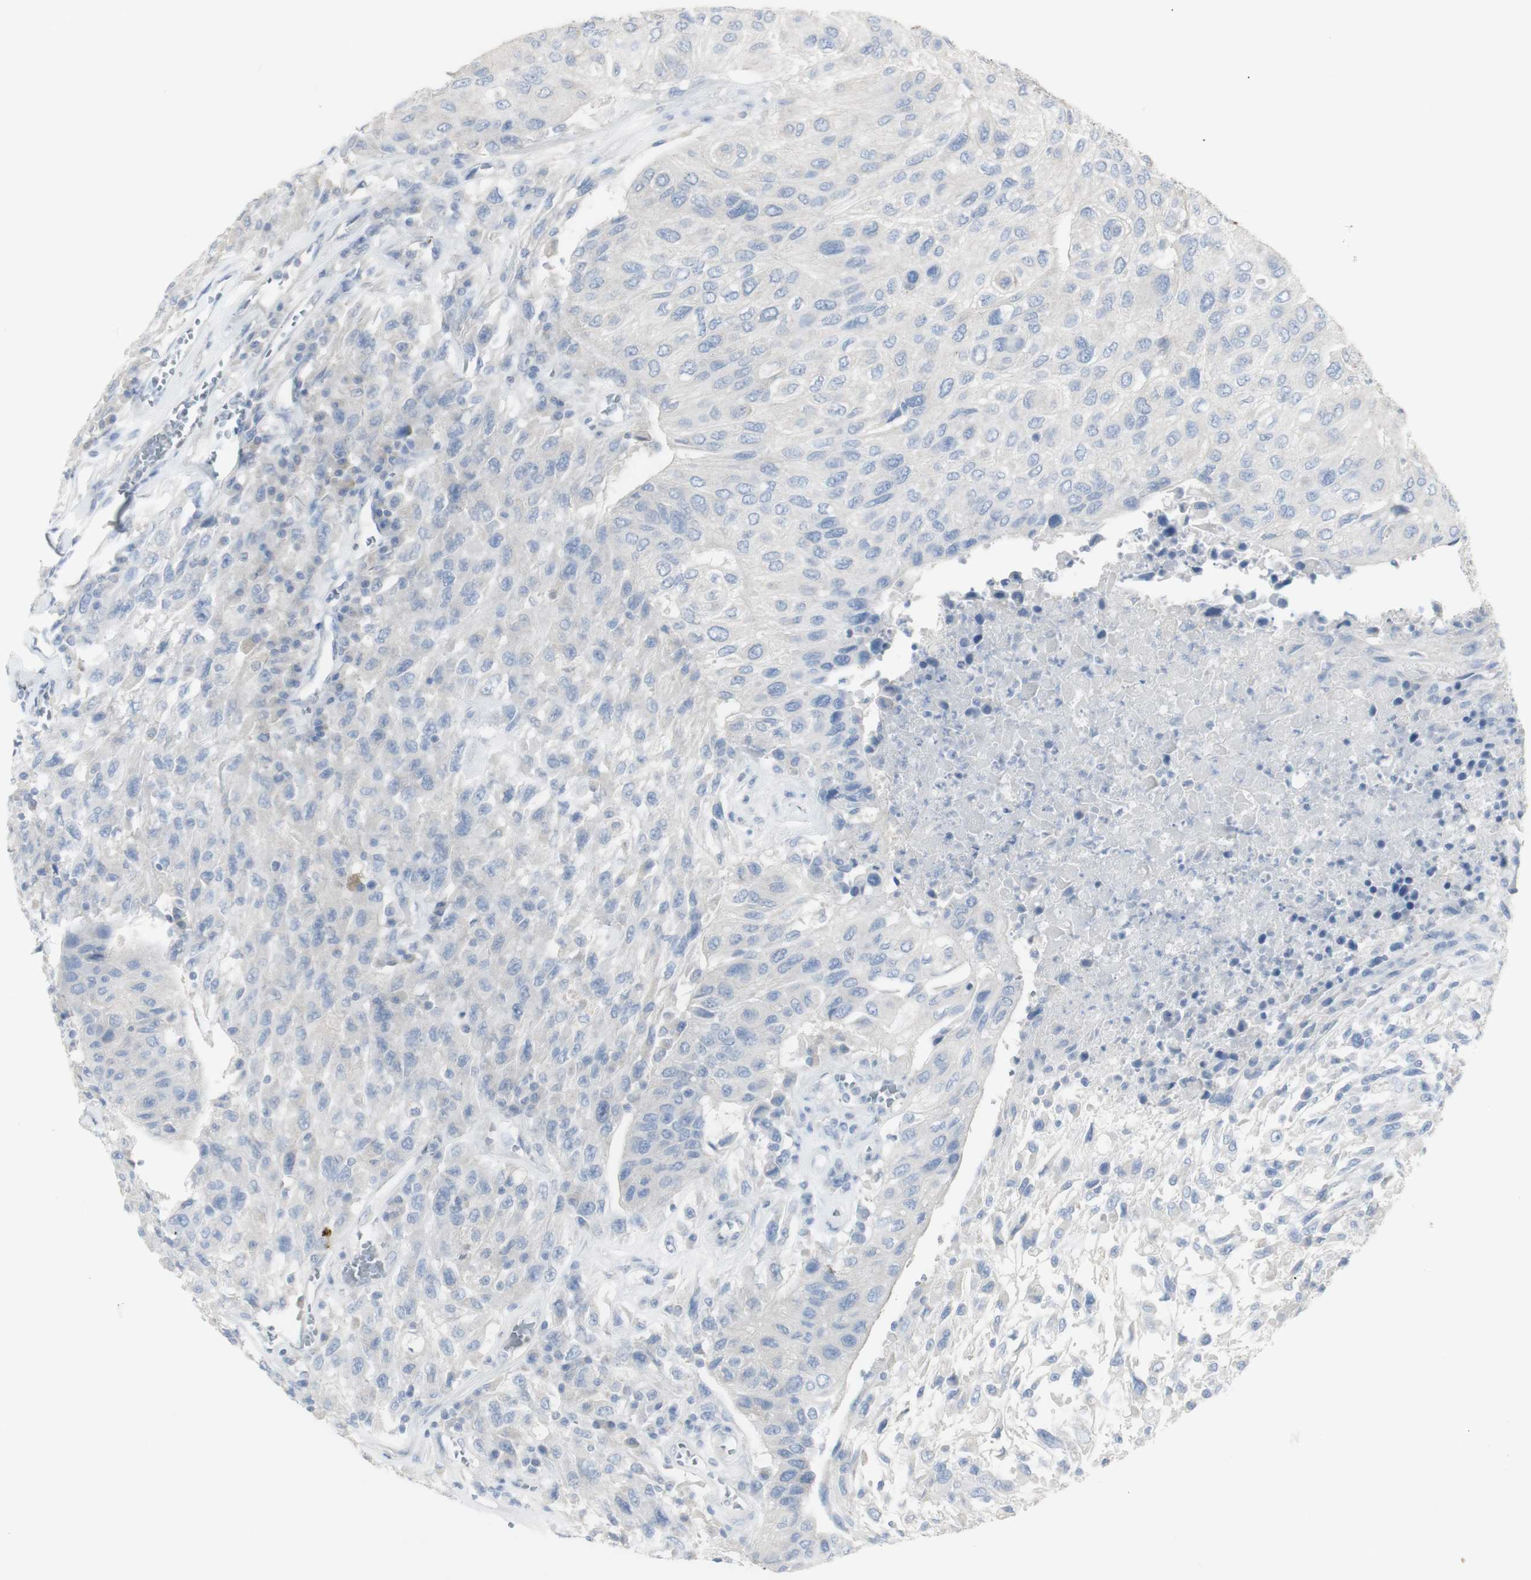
{"staining": {"intensity": "negative", "quantity": "none", "location": "none"}, "tissue": "urothelial cancer", "cell_type": "Tumor cells", "image_type": "cancer", "snomed": [{"axis": "morphology", "description": "Urothelial carcinoma, High grade"}, {"axis": "topography", "description": "Urinary bladder"}], "caption": "This image is of urothelial carcinoma (high-grade) stained with immunohistochemistry (IHC) to label a protein in brown with the nuclei are counter-stained blue. There is no expression in tumor cells.", "gene": "CD207", "patient": {"sex": "male", "age": 66}}